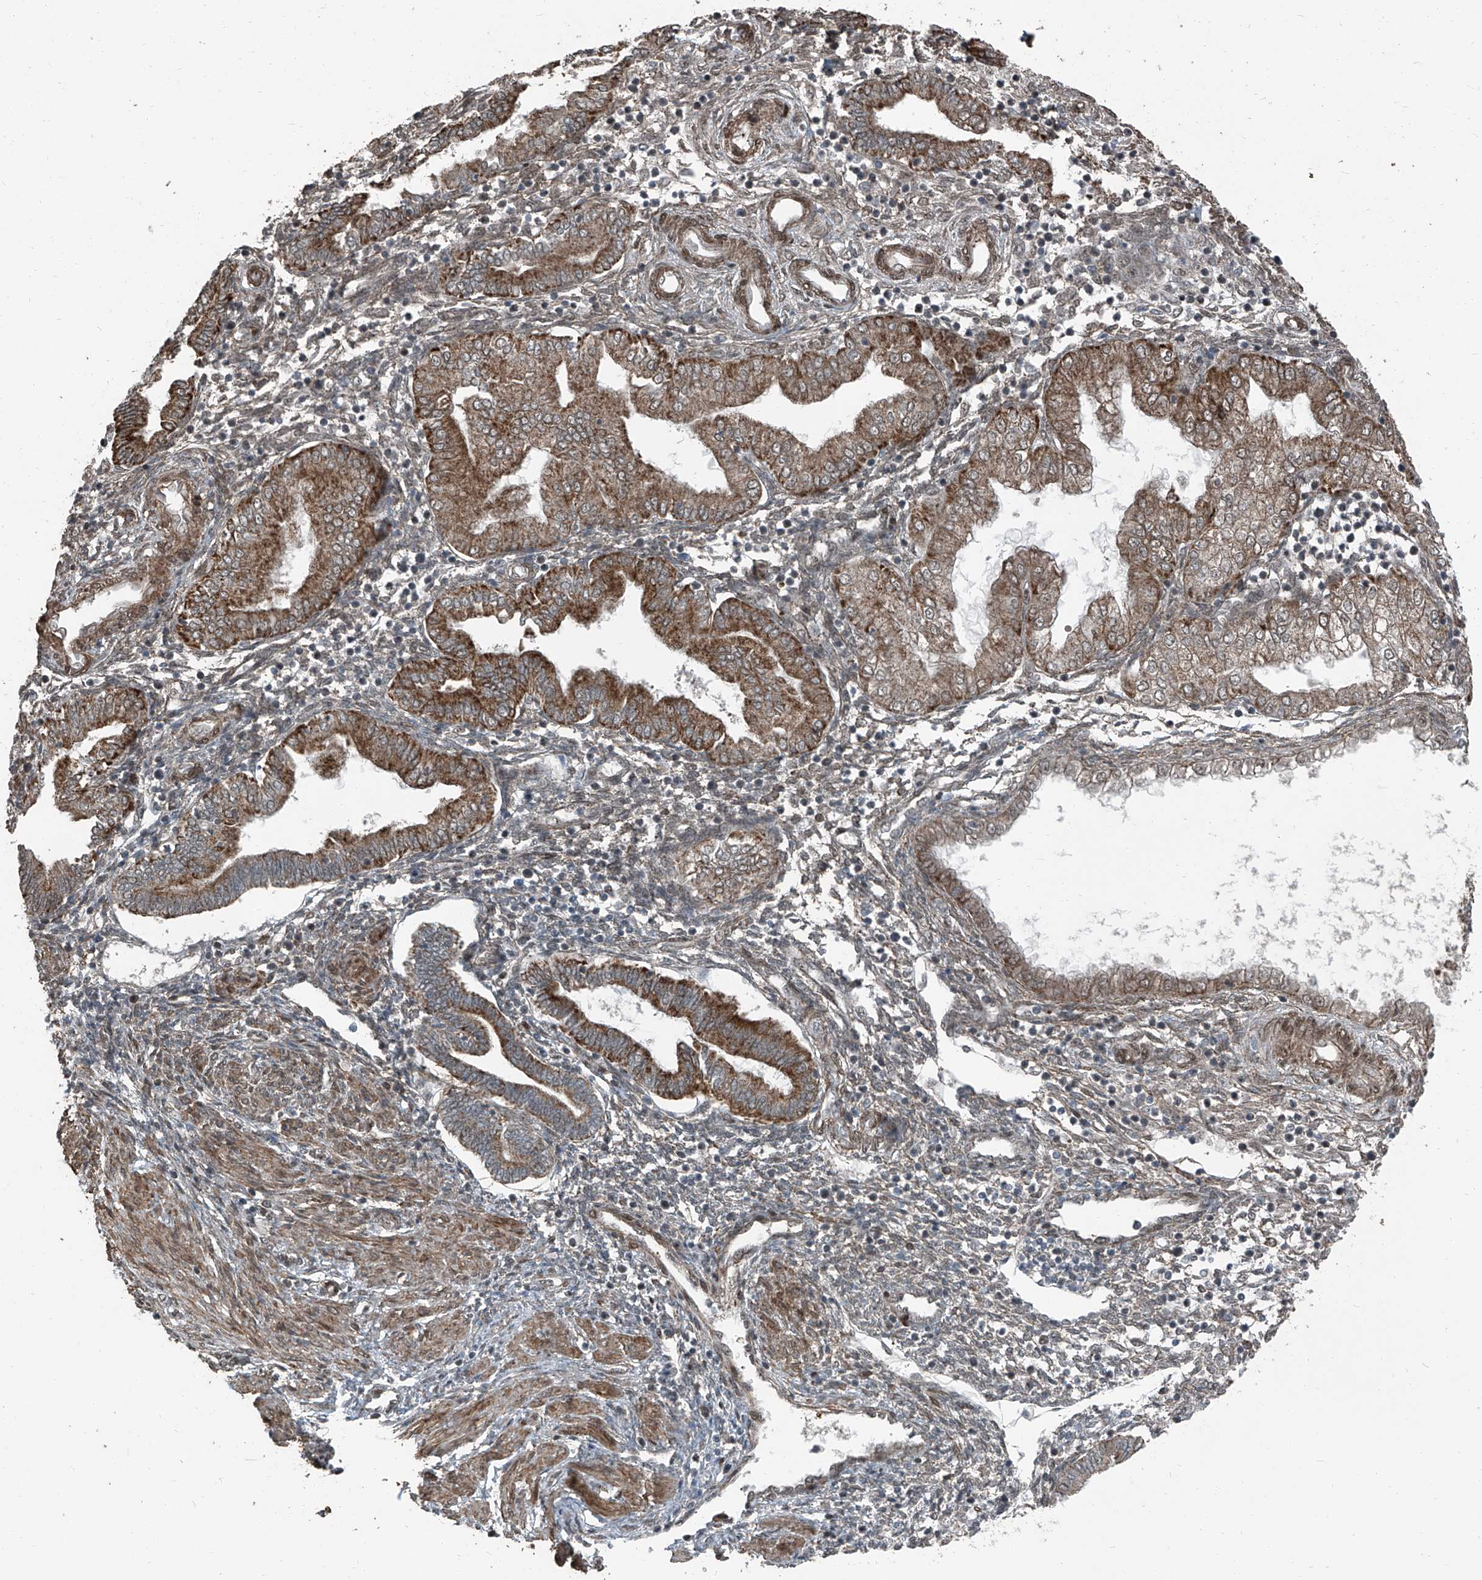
{"staining": {"intensity": "moderate", "quantity": "<25%", "location": "nuclear"}, "tissue": "endometrium", "cell_type": "Cells in endometrial stroma", "image_type": "normal", "snomed": [{"axis": "morphology", "description": "Normal tissue, NOS"}, {"axis": "topography", "description": "Endometrium"}], "caption": "Endometrium stained with DAB immunohistochemistry reveals low levels of moderate nuclear expression in approximately <25% of cells in endometrial stroma. Nuclei are stained in blue.", "gene": "ZNF570", "patient": {"sex": "female", "age": 53}}